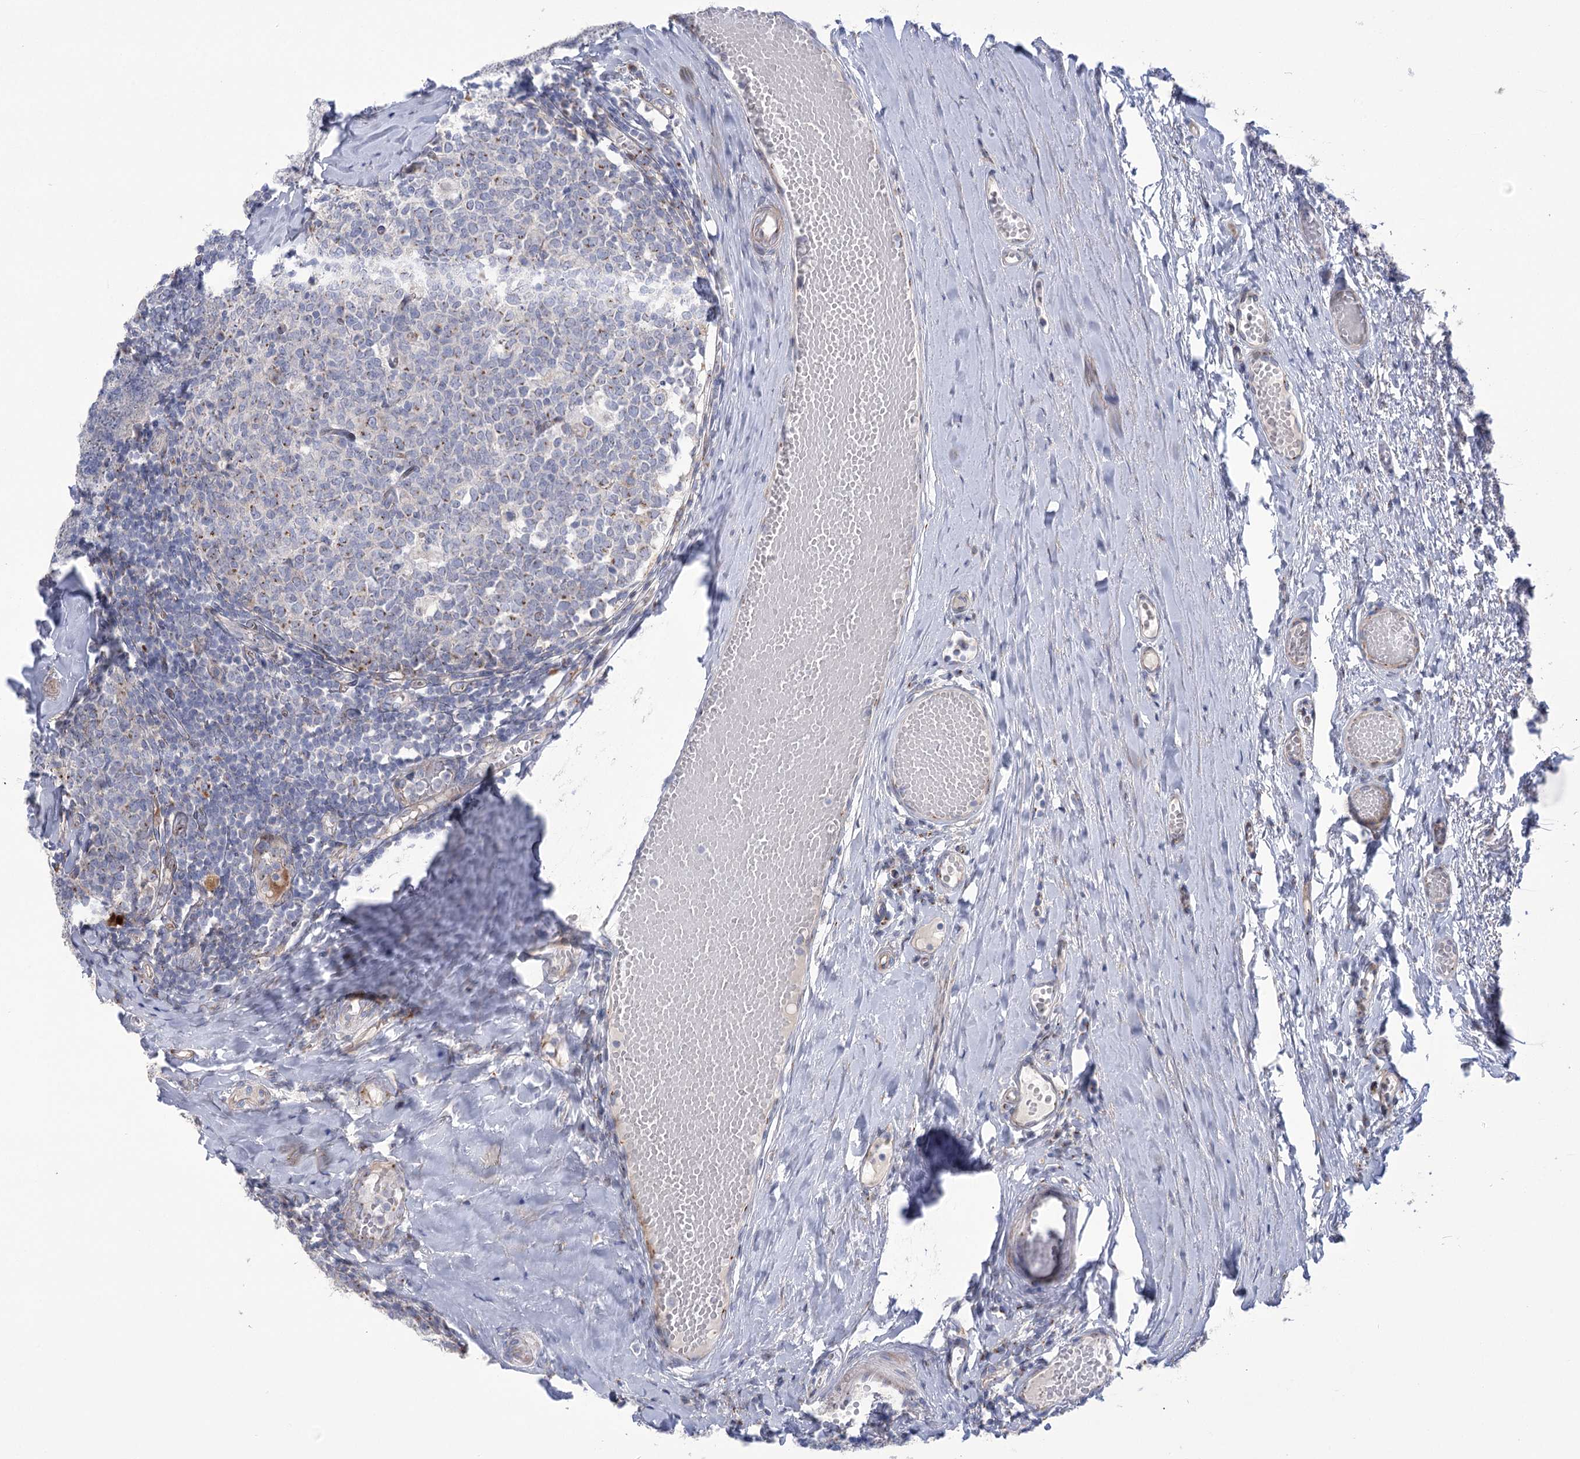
{"staining": {"intensity": "moderate", "quantity": "<25%", "location": "cytoplasmic/membranous"}, "tissue": "tonsil", "cell_type": "Germinal center cells", "image_type": "normal", "snomed": [{"axis": "morphology", "description": "Normal tissue, NOS"}, {"axis": "topography", "description": "Tonsil"}], "caption": "A high-resolution photomicrograph shows immunohistochemistry (IHC) staining of unremarkable tonsil, which exhibits moderate cytoplasmic/membranous expression in approximately <25% of germinal center cells. (DAB (3,3'-diaminobenzidine) IHC with brightfield microscopy, high magnification).", "gene": "NME7", "patient": {"sex": "female", "age": 19}}